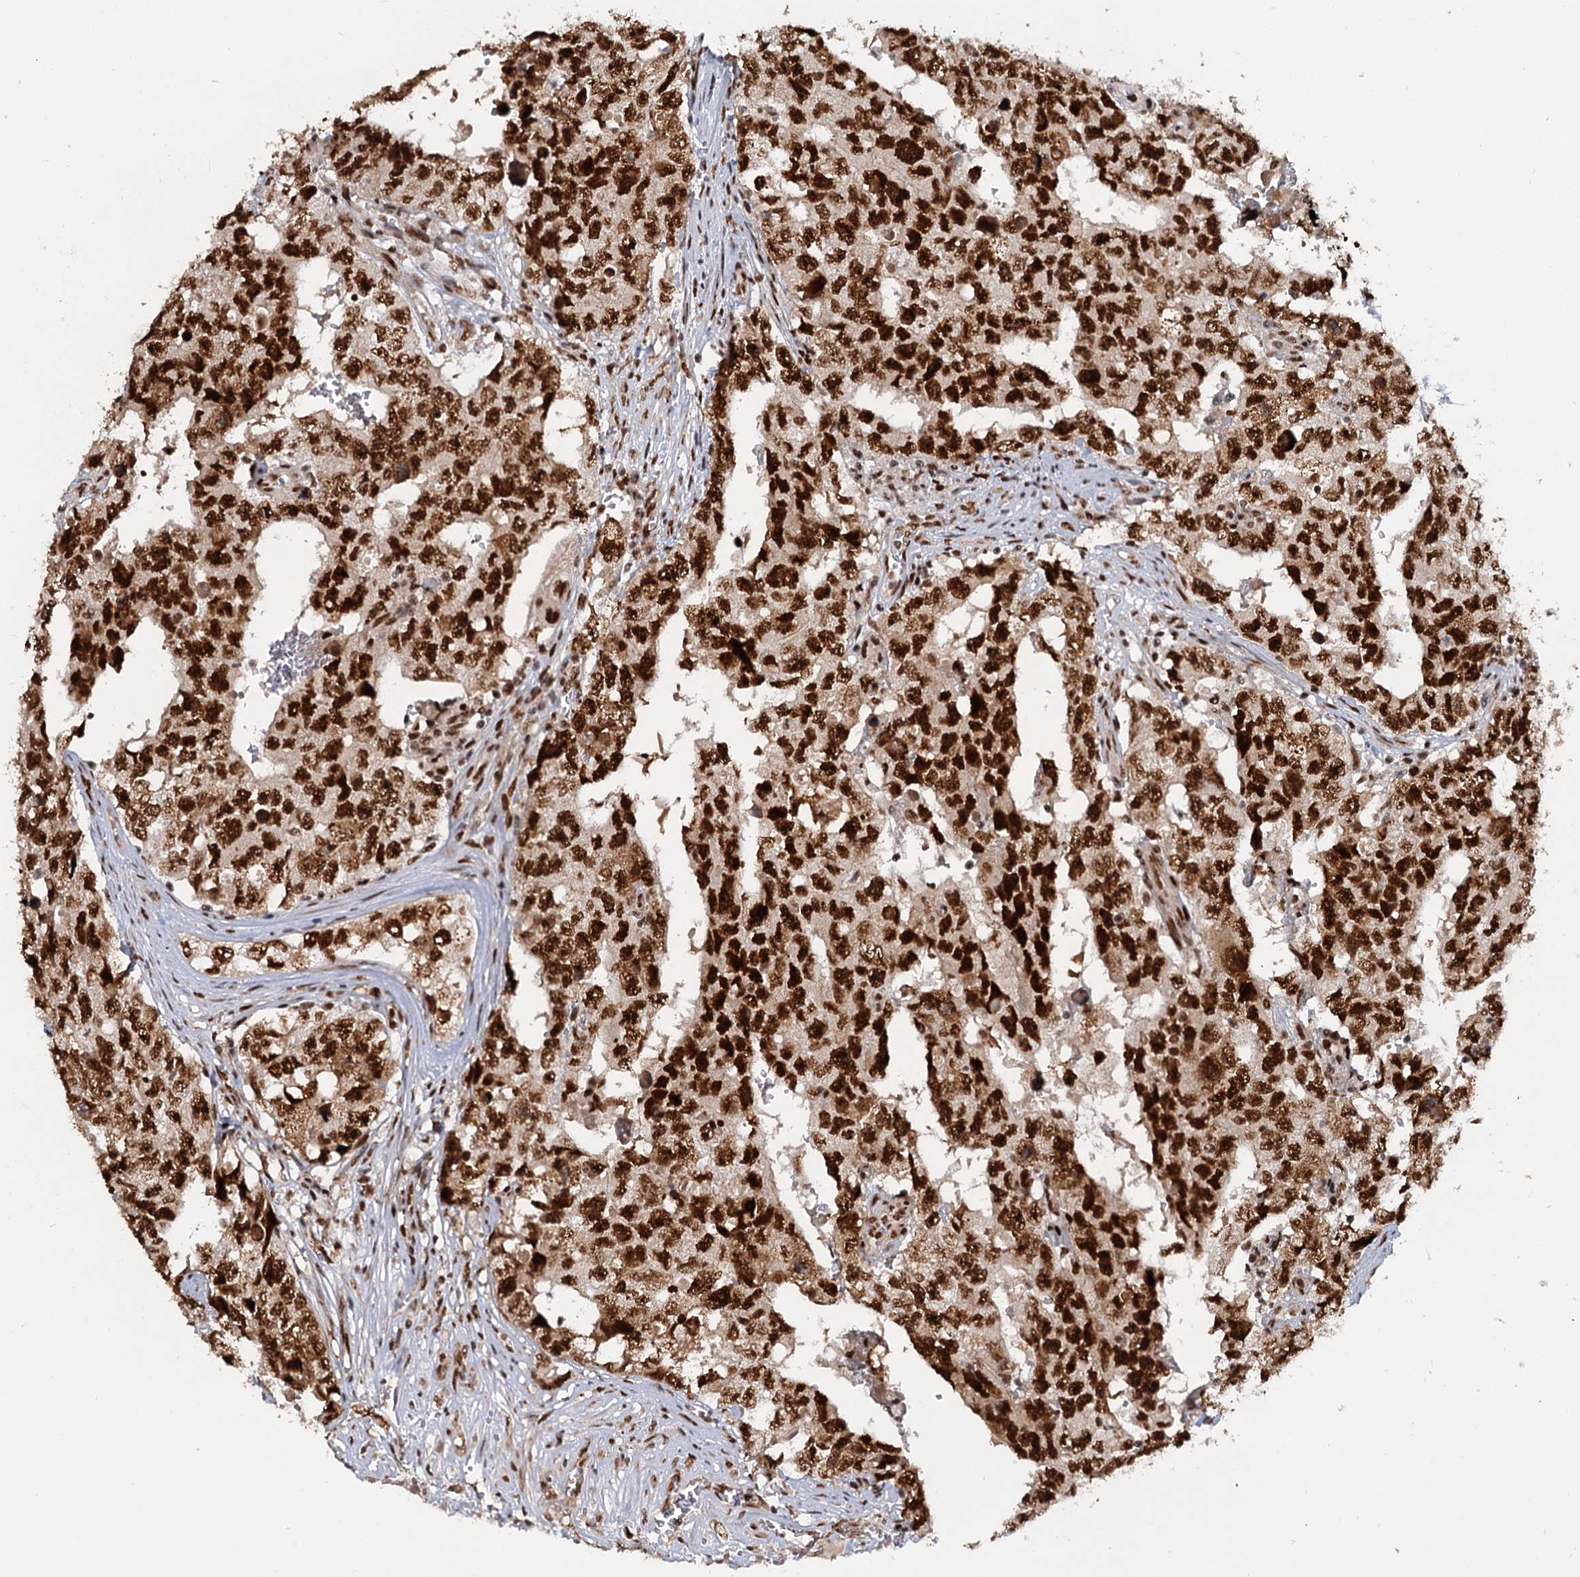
{"staining": {"intensity": "strong", "quantity": ">75%", "location": "nuclear"}, "tissue": "testis cancer", "cell_type": "Tumor cells", "image_type": "cancer", "snomed": [{"axis": "morphology", "description": "Carcinoma, Embryonal, NOS"}, {"axis": "topography", "description": "Testis"}], "caption": "Protein staining of testis cancer tissue reveals strong nuclear positivity in approximately >75% of tumor cells. The protein is stained brown, and the nuclei are stained in blue (DAB IHC with brightfield microscopy, high magnification).", "gene": "WBP4", "patient": {"sex": "male", "age": 17}}